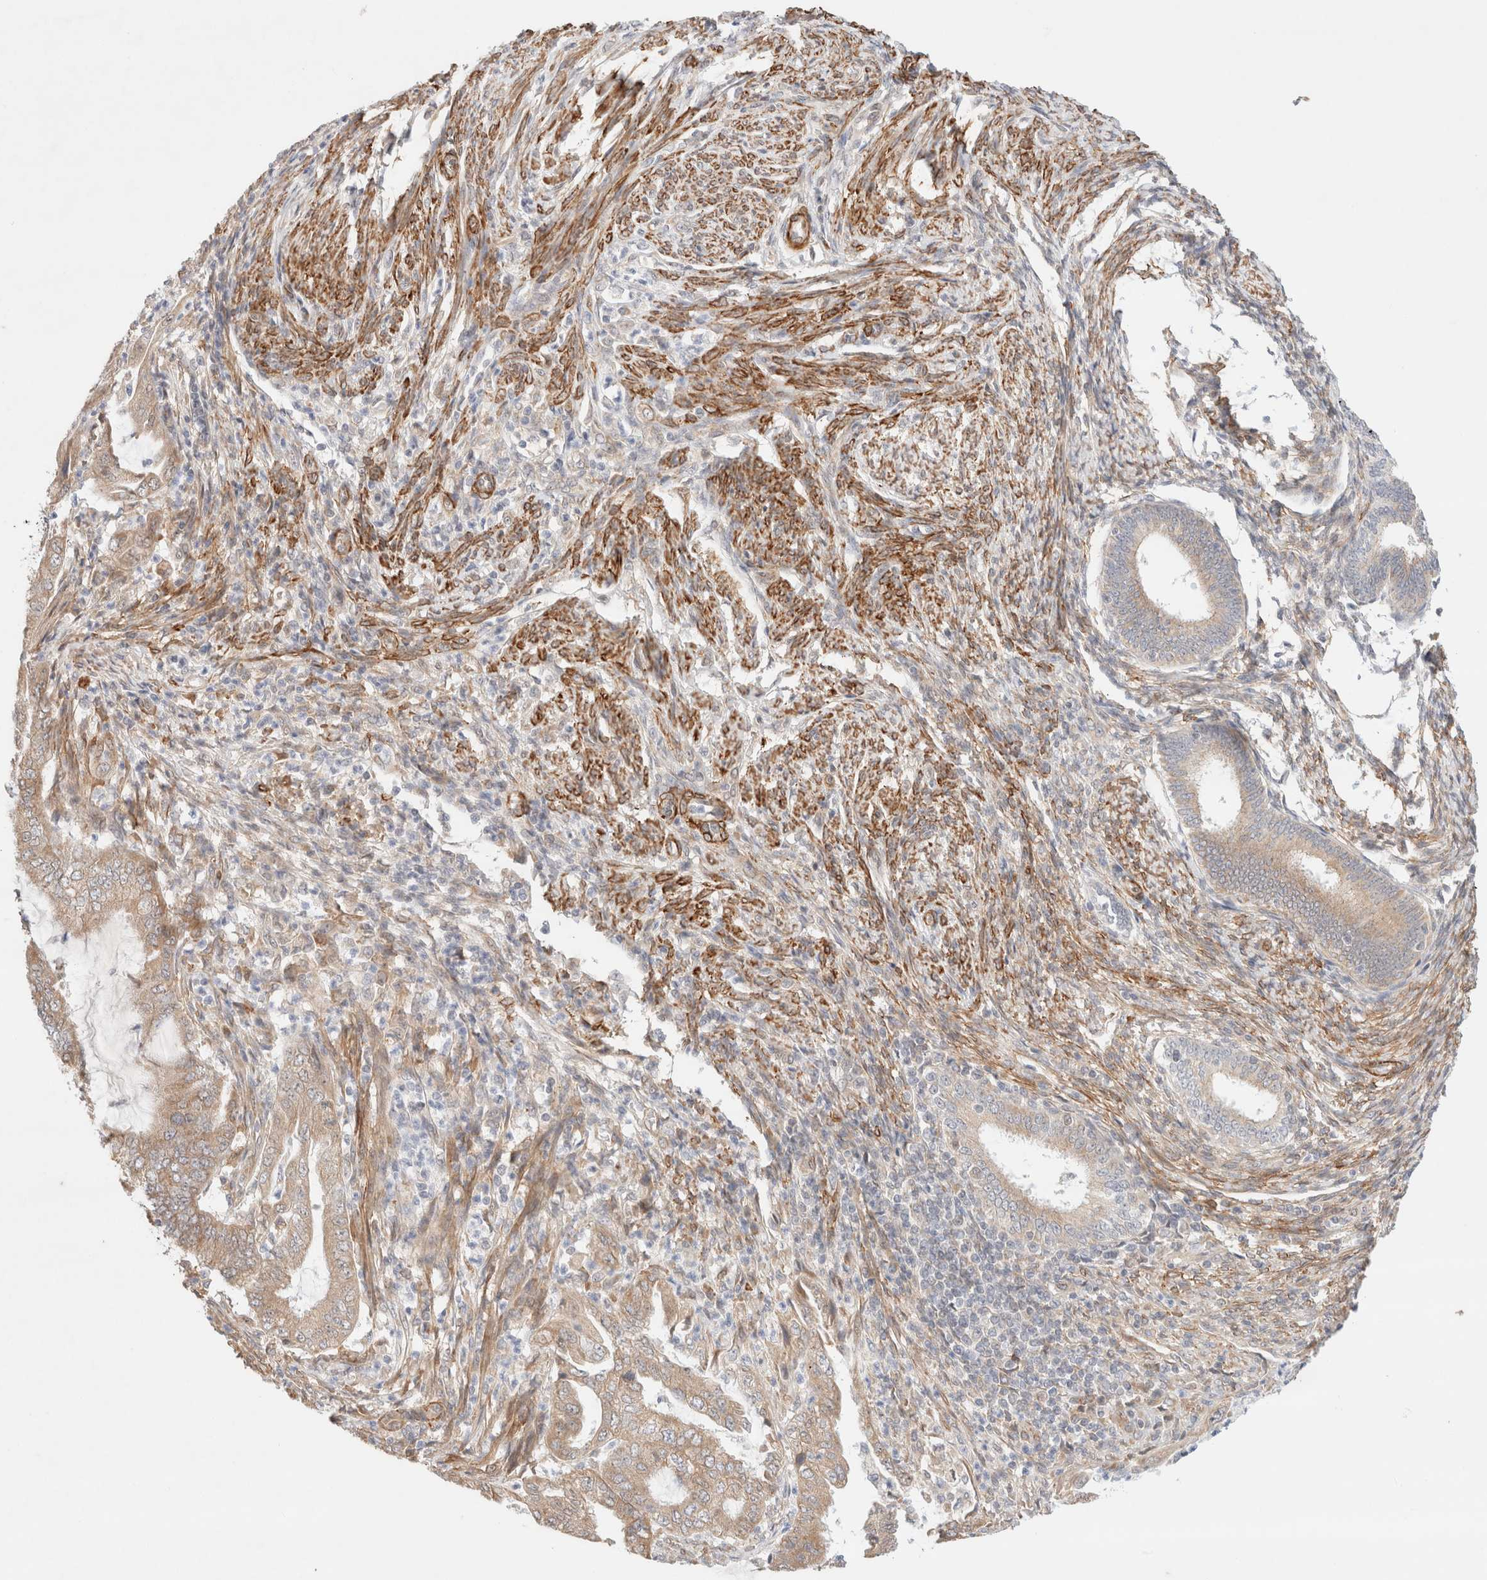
{"staining": {"intensity": "moderate", "quantity": ">75%", "location": "cytoplasmic/membranous"}, "tissue": "endometrial cancer", "cell_type": "Tumor cells", "image_type": "cancer", "snomed": [{"axis": "morphology", "description": "Adenocarcinoma, NOS"}, {"axis": "topography", "description": "Endometrium"}], "caption": "A high-resolution image shows immunohistochemistry (IHC) staining of endometrial cancer, which shows moderate cytoplasmic/membranous staining in approximately >75% of tumor cells.", "gene": "RRP15", "patient": {"sex": "female", "age": 51}}